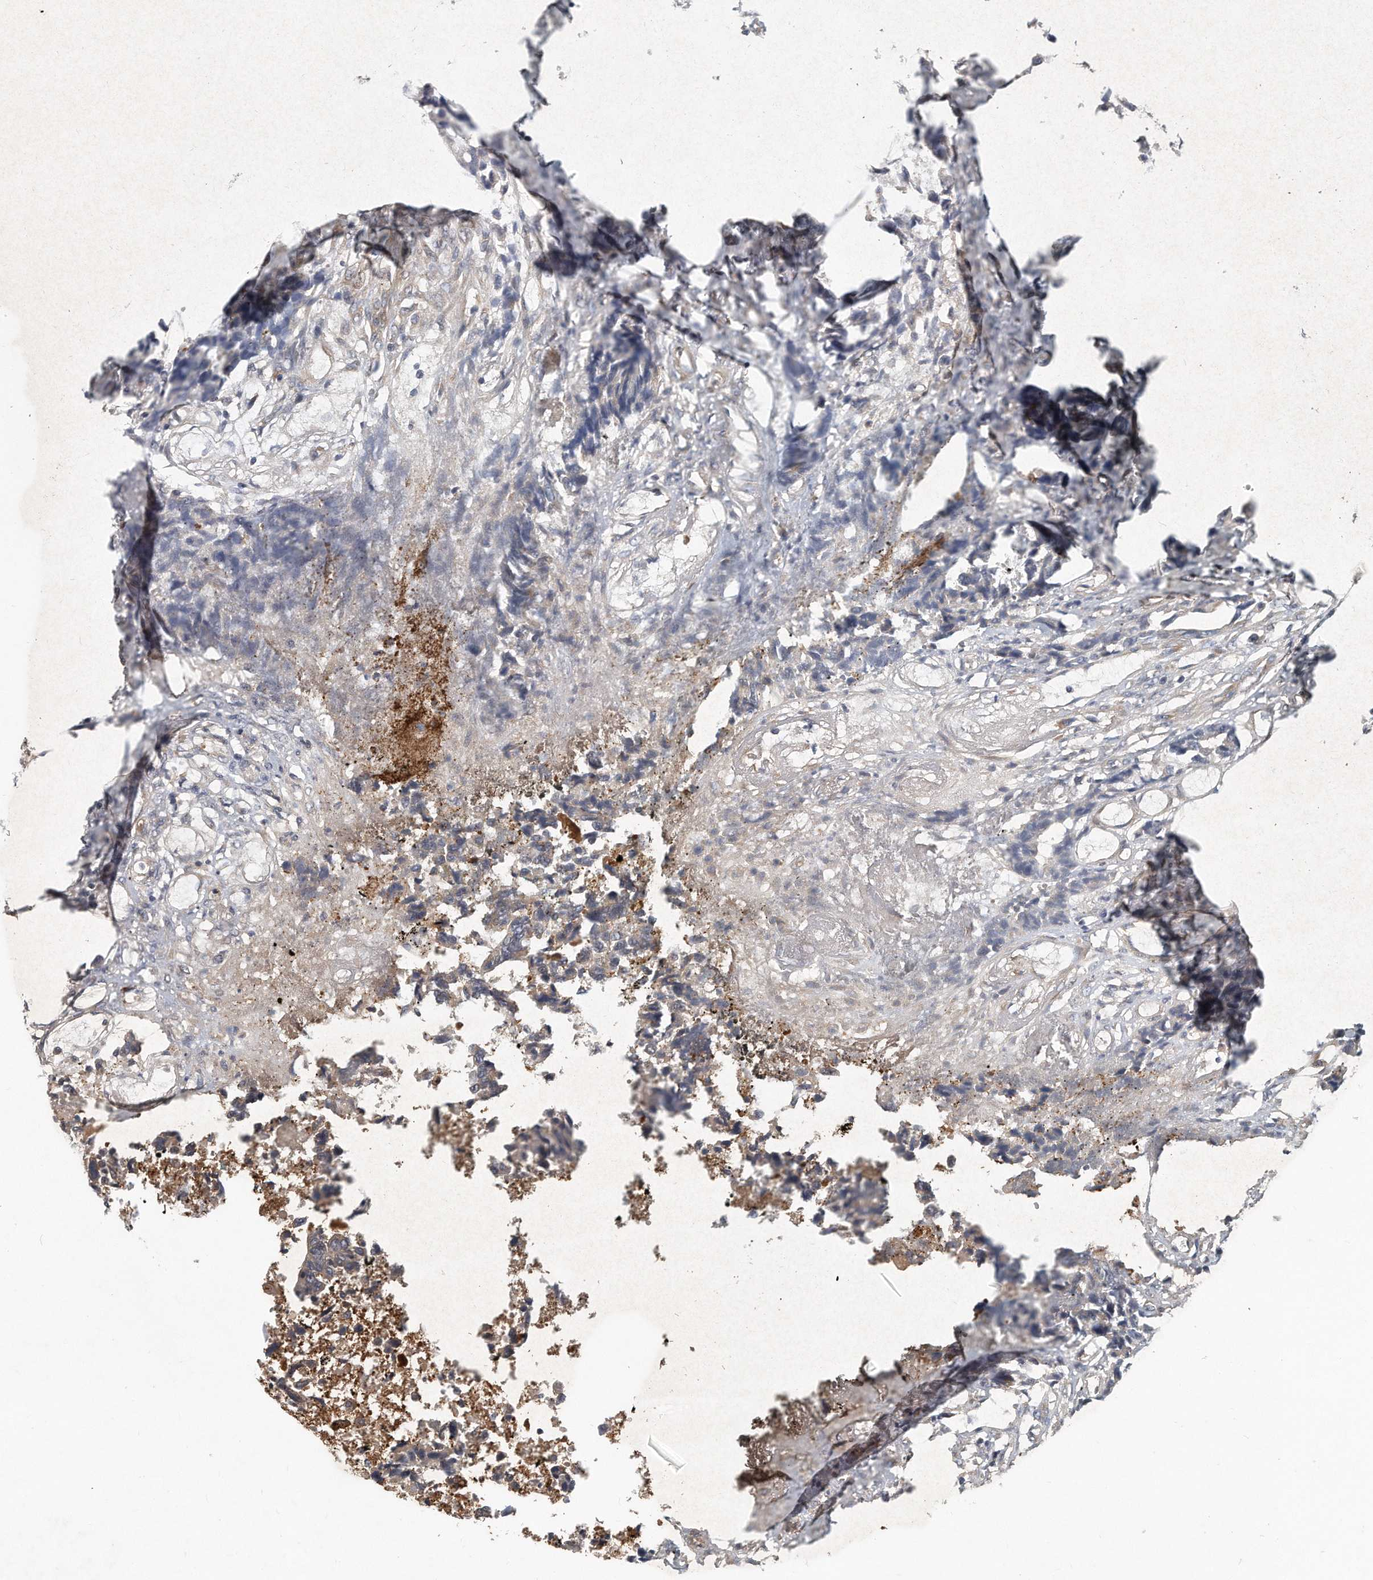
{"staining": {"intensity": "negative", "quantity": "none", "location": "none"}, "tissue": "colorectal cancer", "cell_type": "Tumor cells", "image_type": "cancer", "snomed": [{"axis": "morphology", "description": "Adenocarcinoma, NOS"}, {"axis": "topography", "description": "Rectum"}], "caption": "Tumor cells show no significant protein positivity in colorectal cancer.", "gene": "PCDH8", "patient": {"sex": "male", "age": 84}}